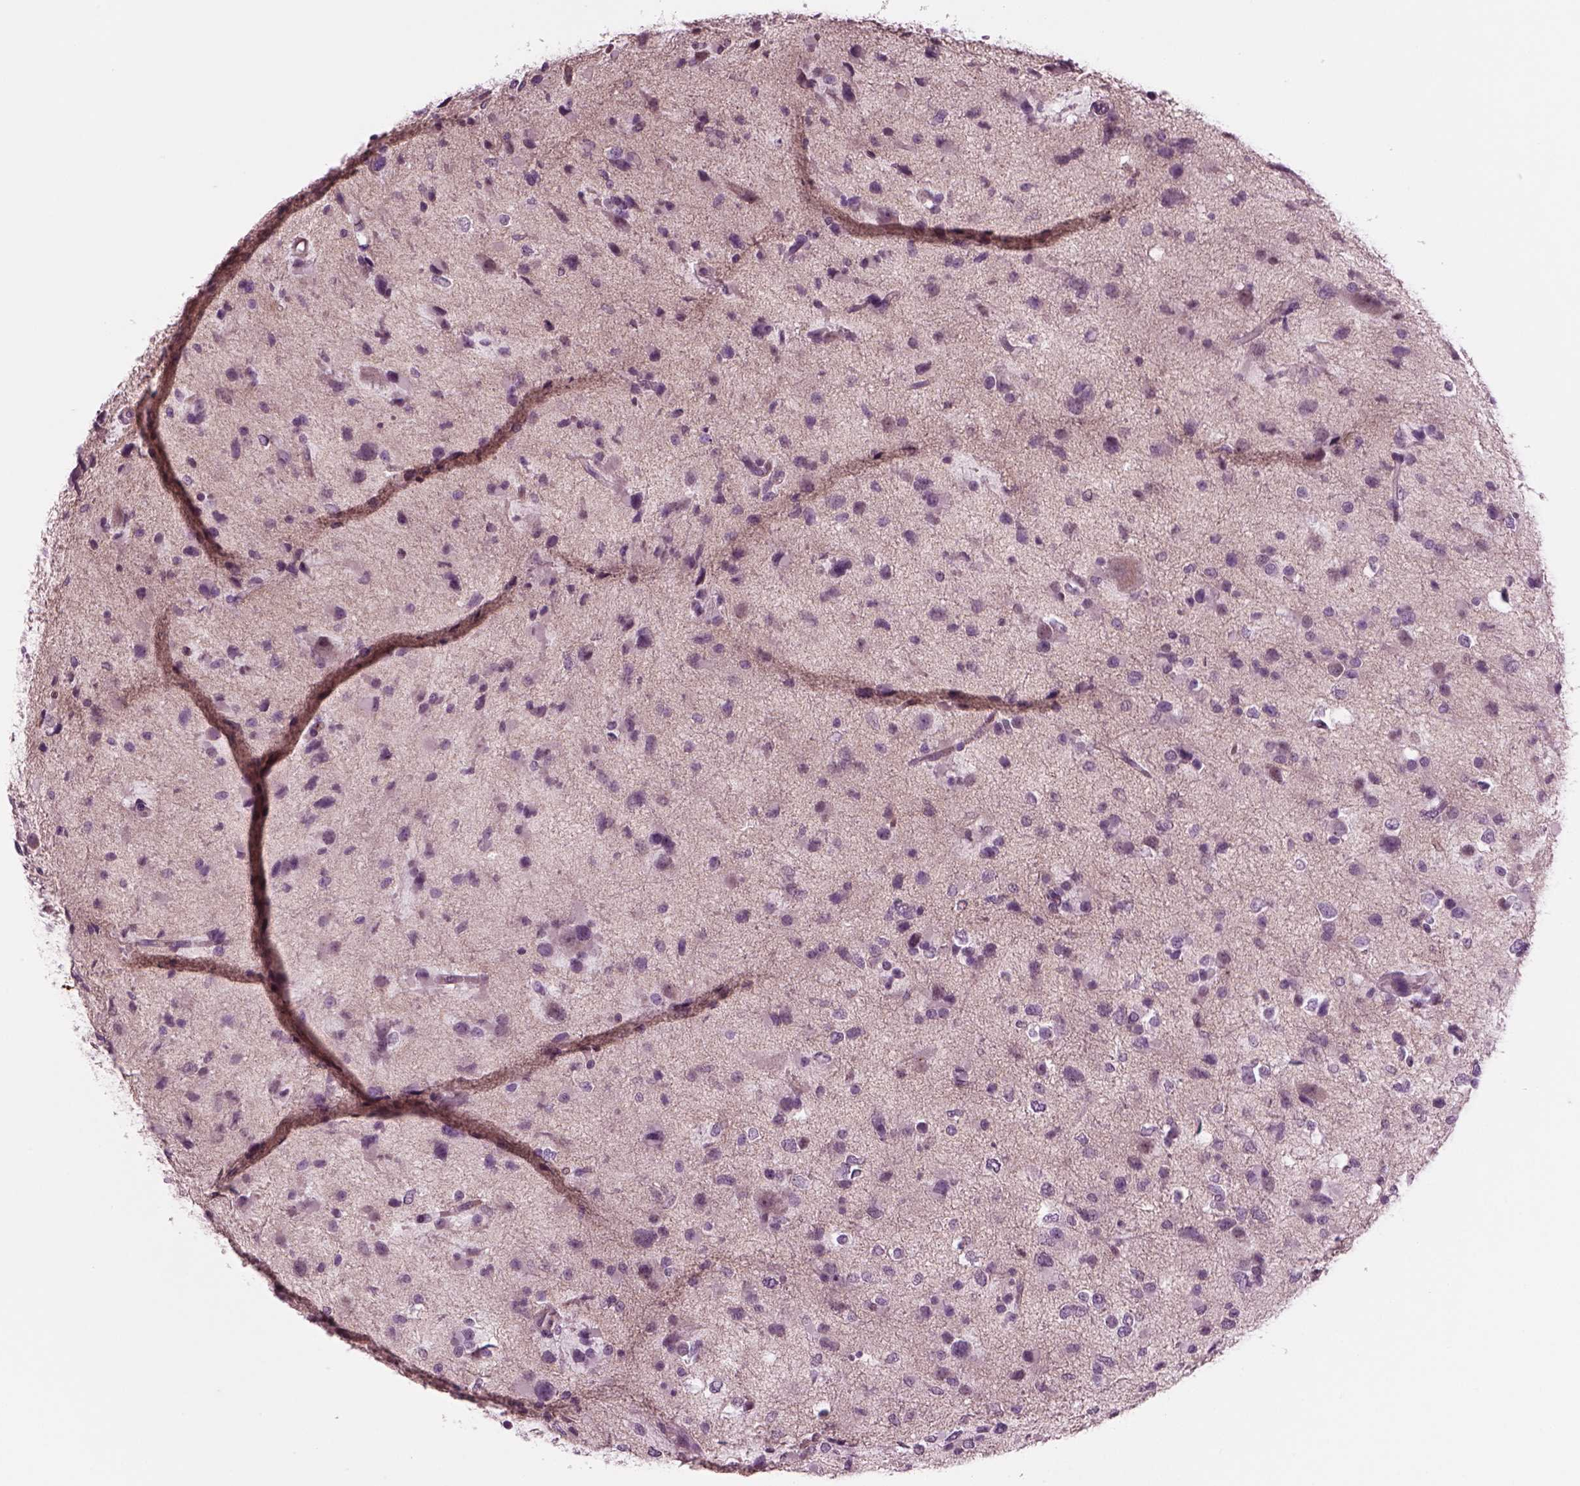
{"staining": {"intensity": "negative", "quantity": "none", "location": "none"}, "tissue": "glioma", "cell_type": "Tumor cells", "image_type": "cancer", "snomed": [{"axis": "morphology", "description": "Glioma, malignant, Low grade"}, {"axis": "topography", "description": "Brain"}], "caption": "Immunohistochemistry (IHC) image of neoplastic tissue: human glioma stained with DAB demonstrates no significant protein positivity in tumor cells.", "gene": "SLC2A3", "patient": {"sex": "female", "age": 32}}